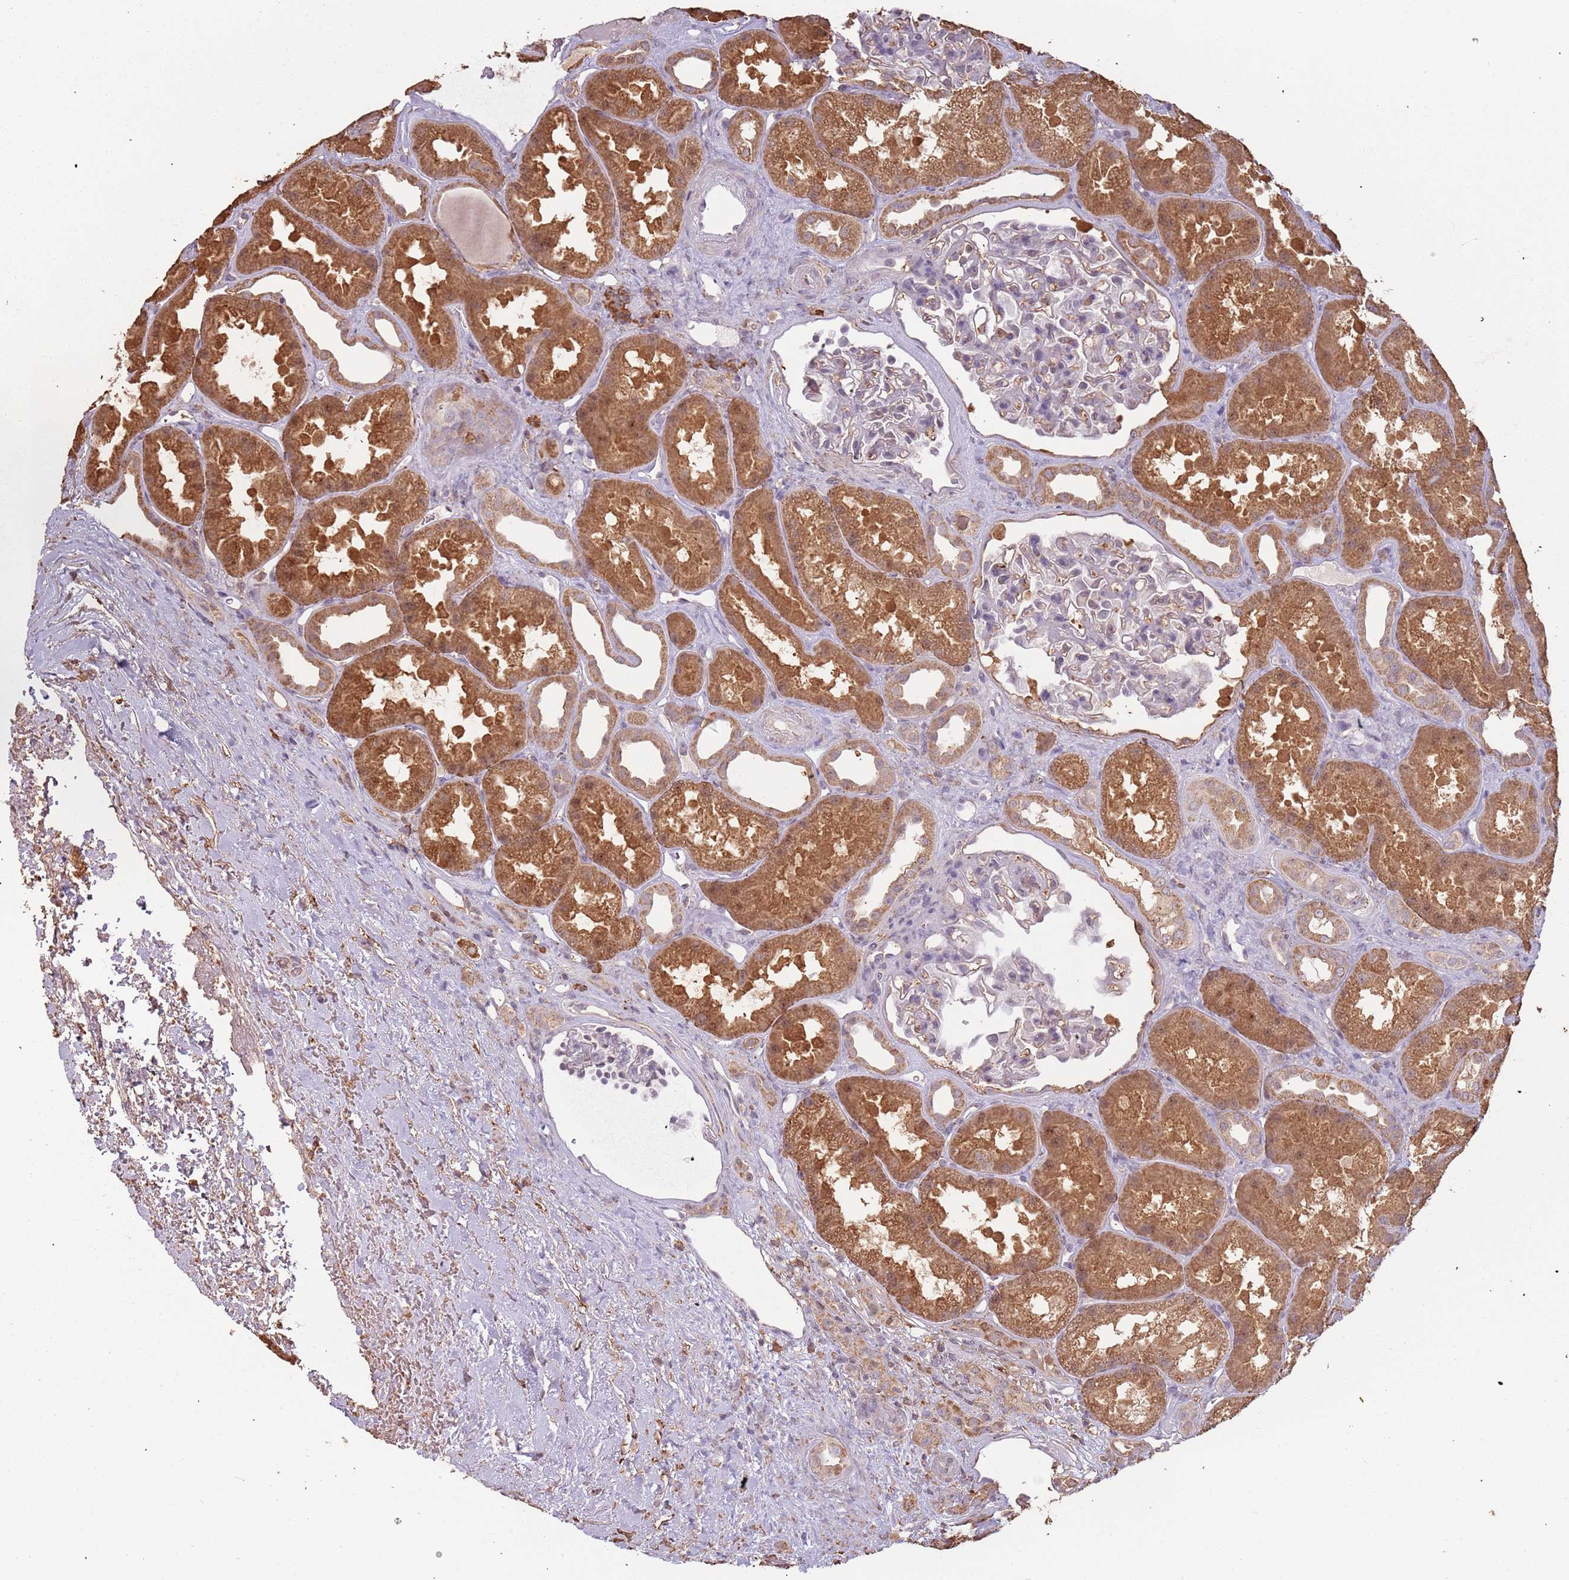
{"staining": {"intensity": "negative", "quantity": "none", "location": "none"}, "tissue": "kidney", "cell_type": "Cells in glomeruli", "image_type": "normal", "snomed": [{"axis": "morphology", "description": "Normal tissue, NOS"}, {"axis": "topography", "description": "Kidney"}], "caption": "High power microscopy histopathology image of an IHC image of benign kidney, revealing no significant staining in cells in glomeruli.", "gene": "ATOSB", "patient": {"sex": "male", "age": 61}}